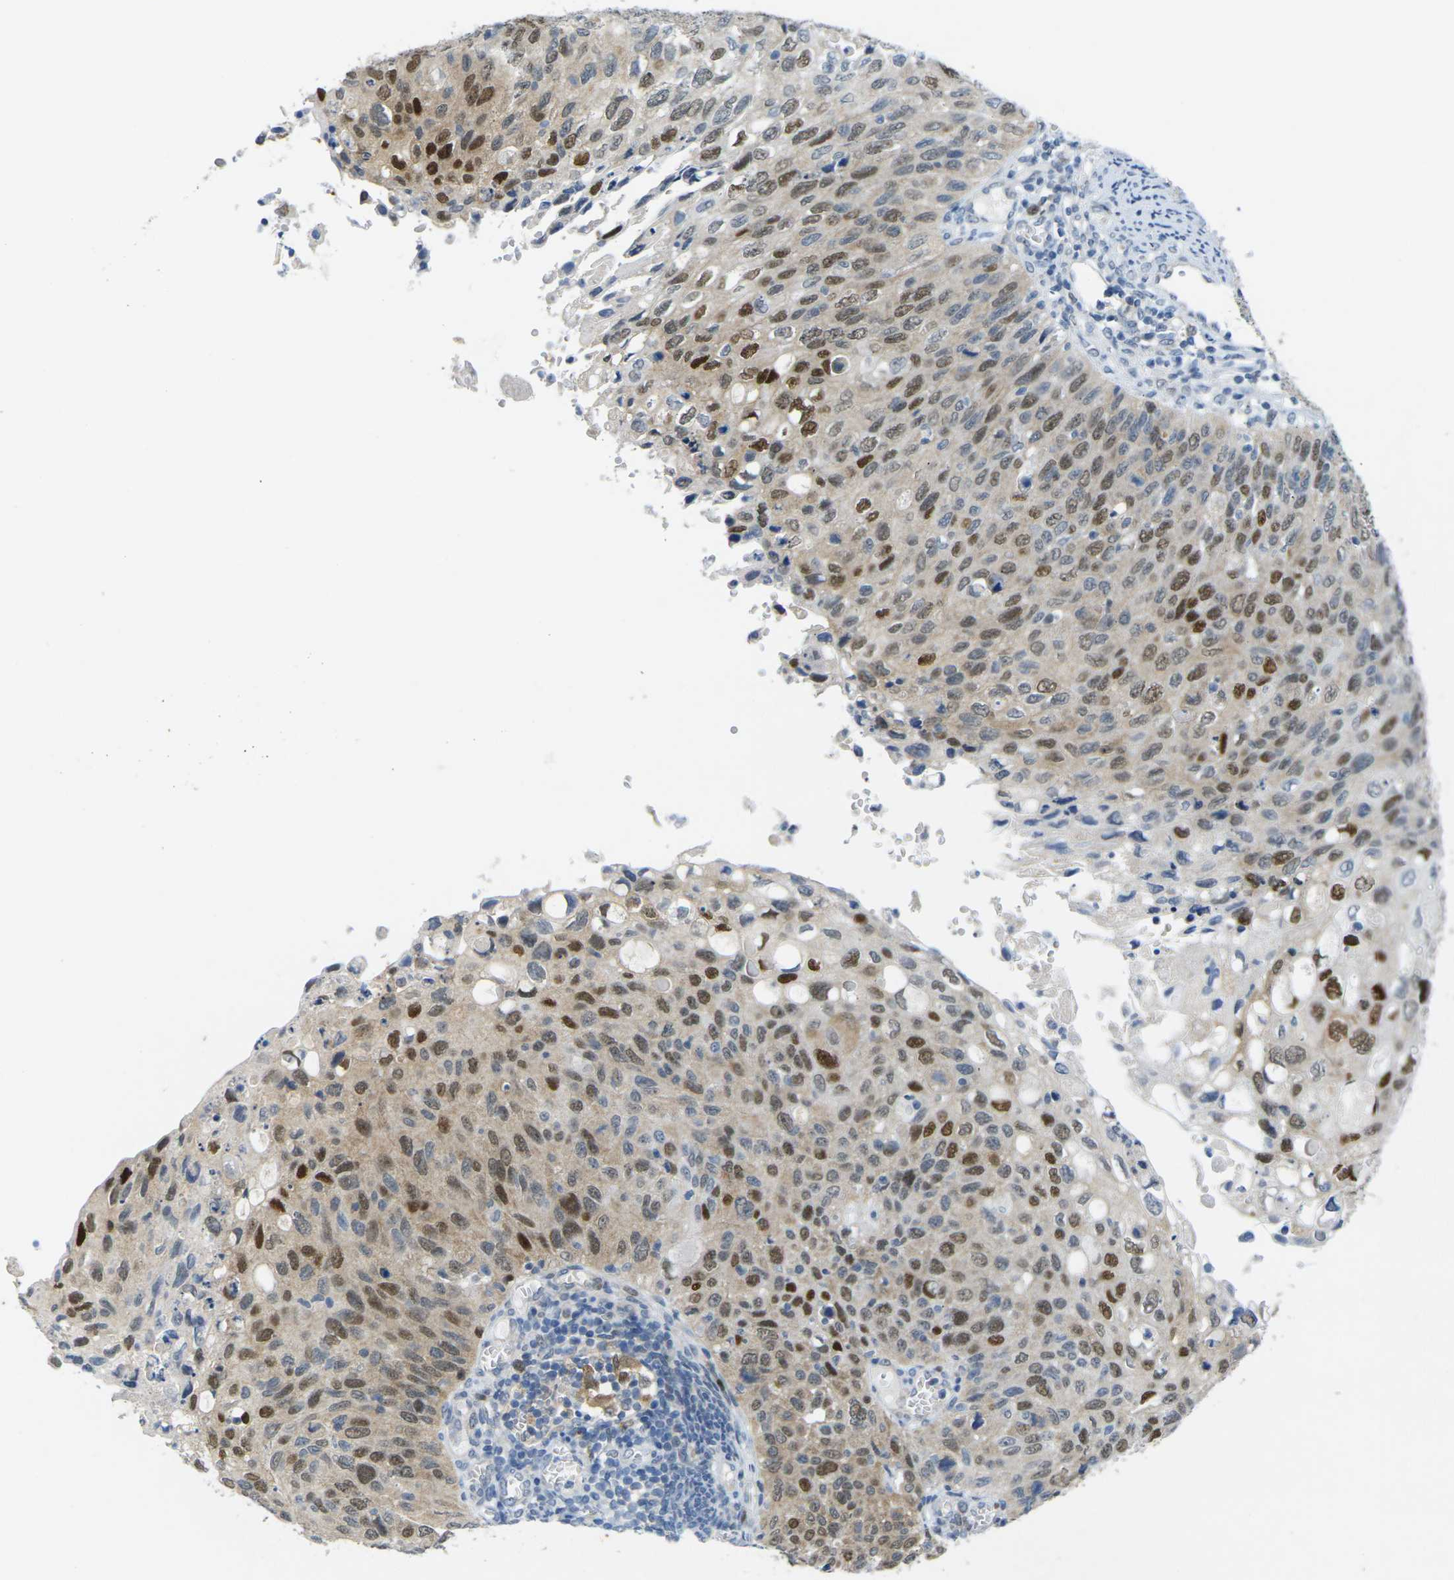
{"staining": {"intensity": "strong", "quantity": "25%-75%", "location": "cytoplasmic/membranous,nuclear"}, "tissue": "cervical cancer", "cell_type": "Tumor cells", "image_type": "cancer", "snomed": [{"axis": "morphology", "description": "Squamous cell carcinoma, NOS"}, {"axis": "topography", "description": "Cervix"}], "caption": "This micrograph demonstrates immunohistochemistry (IHC) staining of human cervical cancer, with high strong cytoplasmic/membranous and nuclear staining in about 25%-75% of tumor cells.", "gene": "CDK2", "patient": {"sex": "female", "age": 70}}